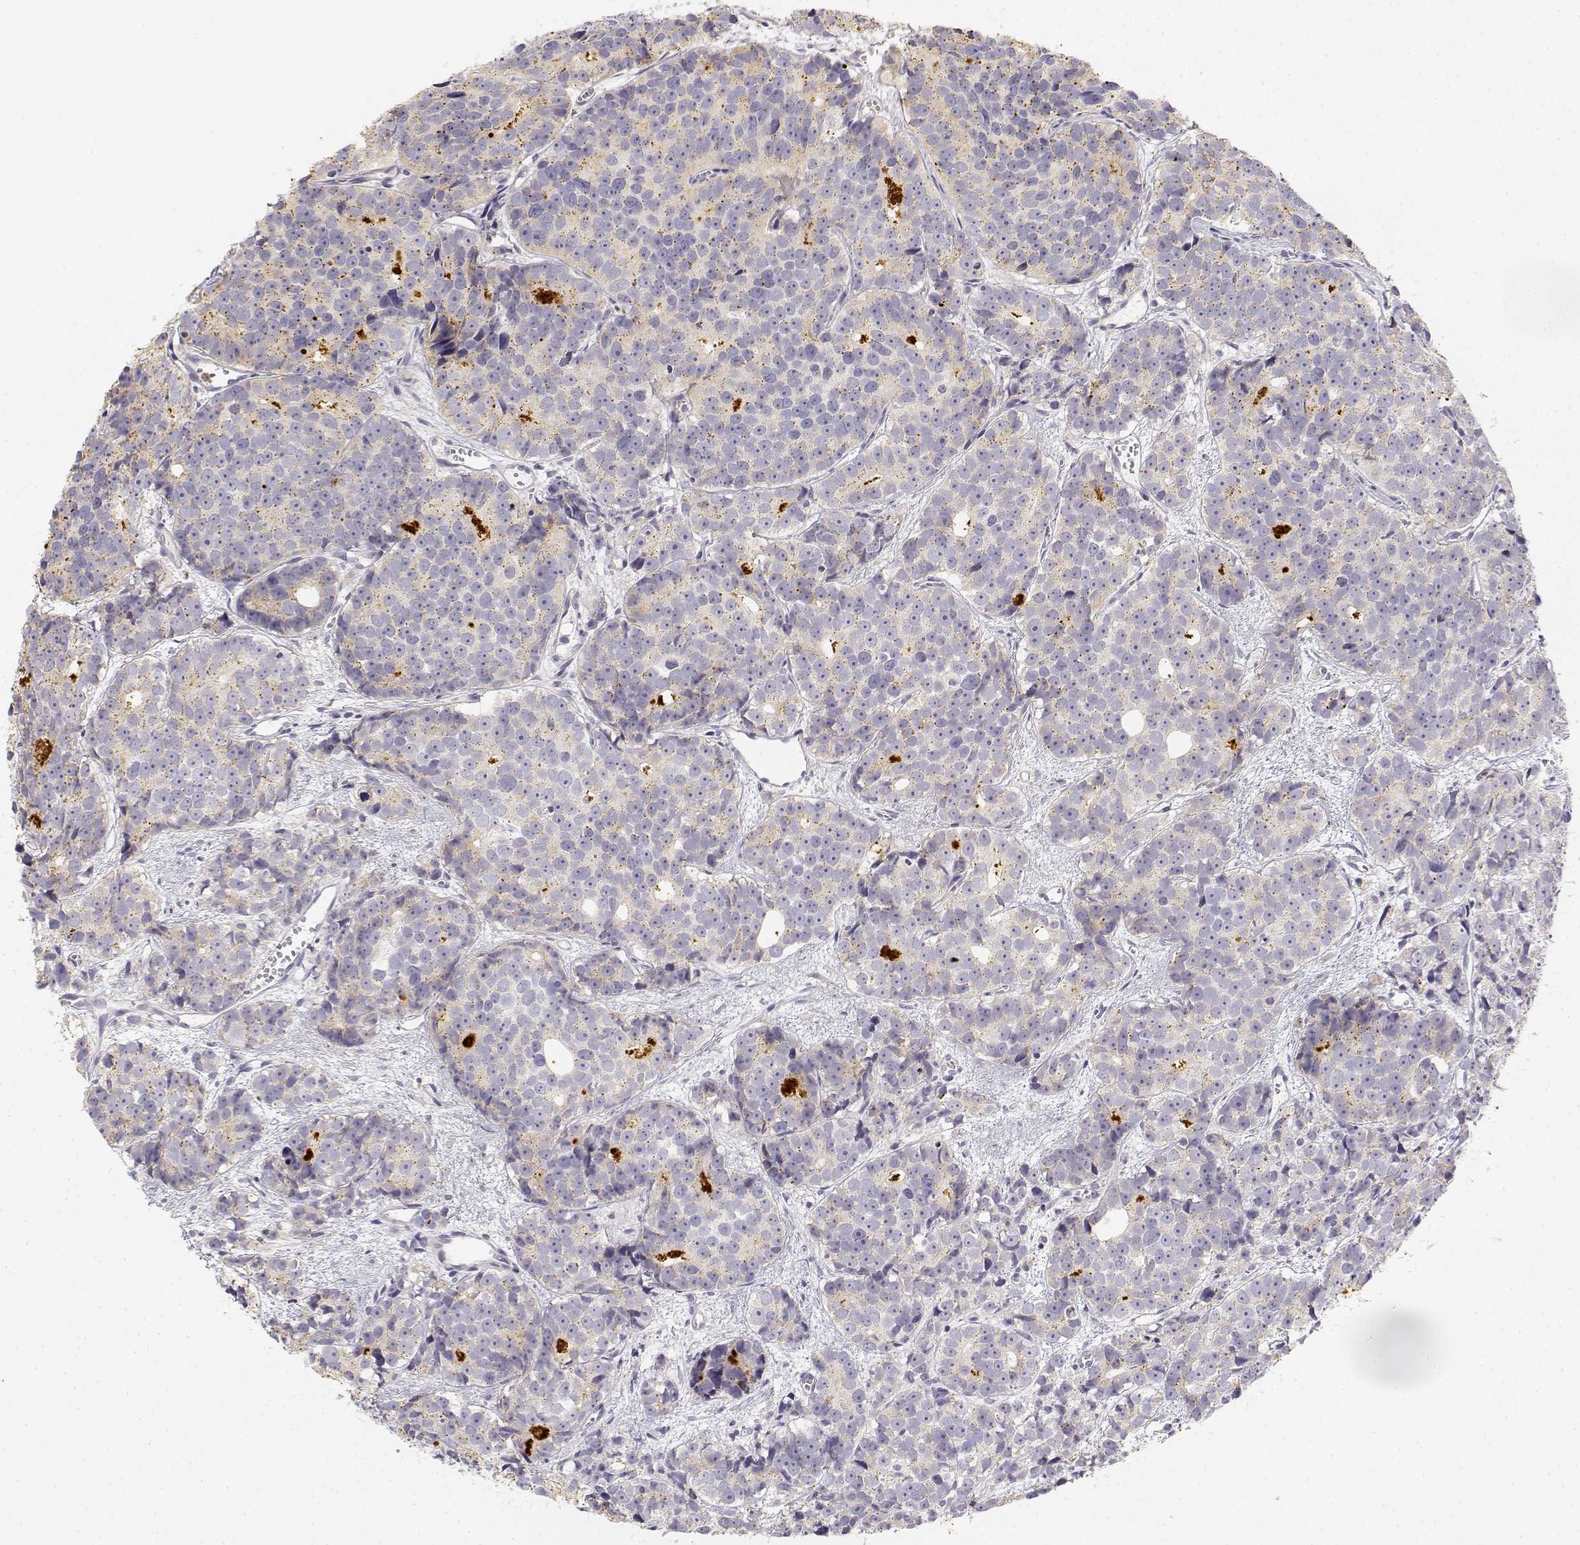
{"staining": {"intensity": "negative", "quantity": "none", "location": "none"}, "tissue": "prostate cancer", "cell_type": "Tumor cells", "image_type": "cancer", "snomed": [{"axis": "morphology", "description": "Adenocarcinoma, High grade"}, {"axis": "topography", "description": "Prostate"}], "caption": "Tumor cells are negative for brown protein staining in prostate cancer (high-grade adenocarcinoma).", "gene": "GLIPR1L2", "patient": {"sex": "male", "age": 77}}